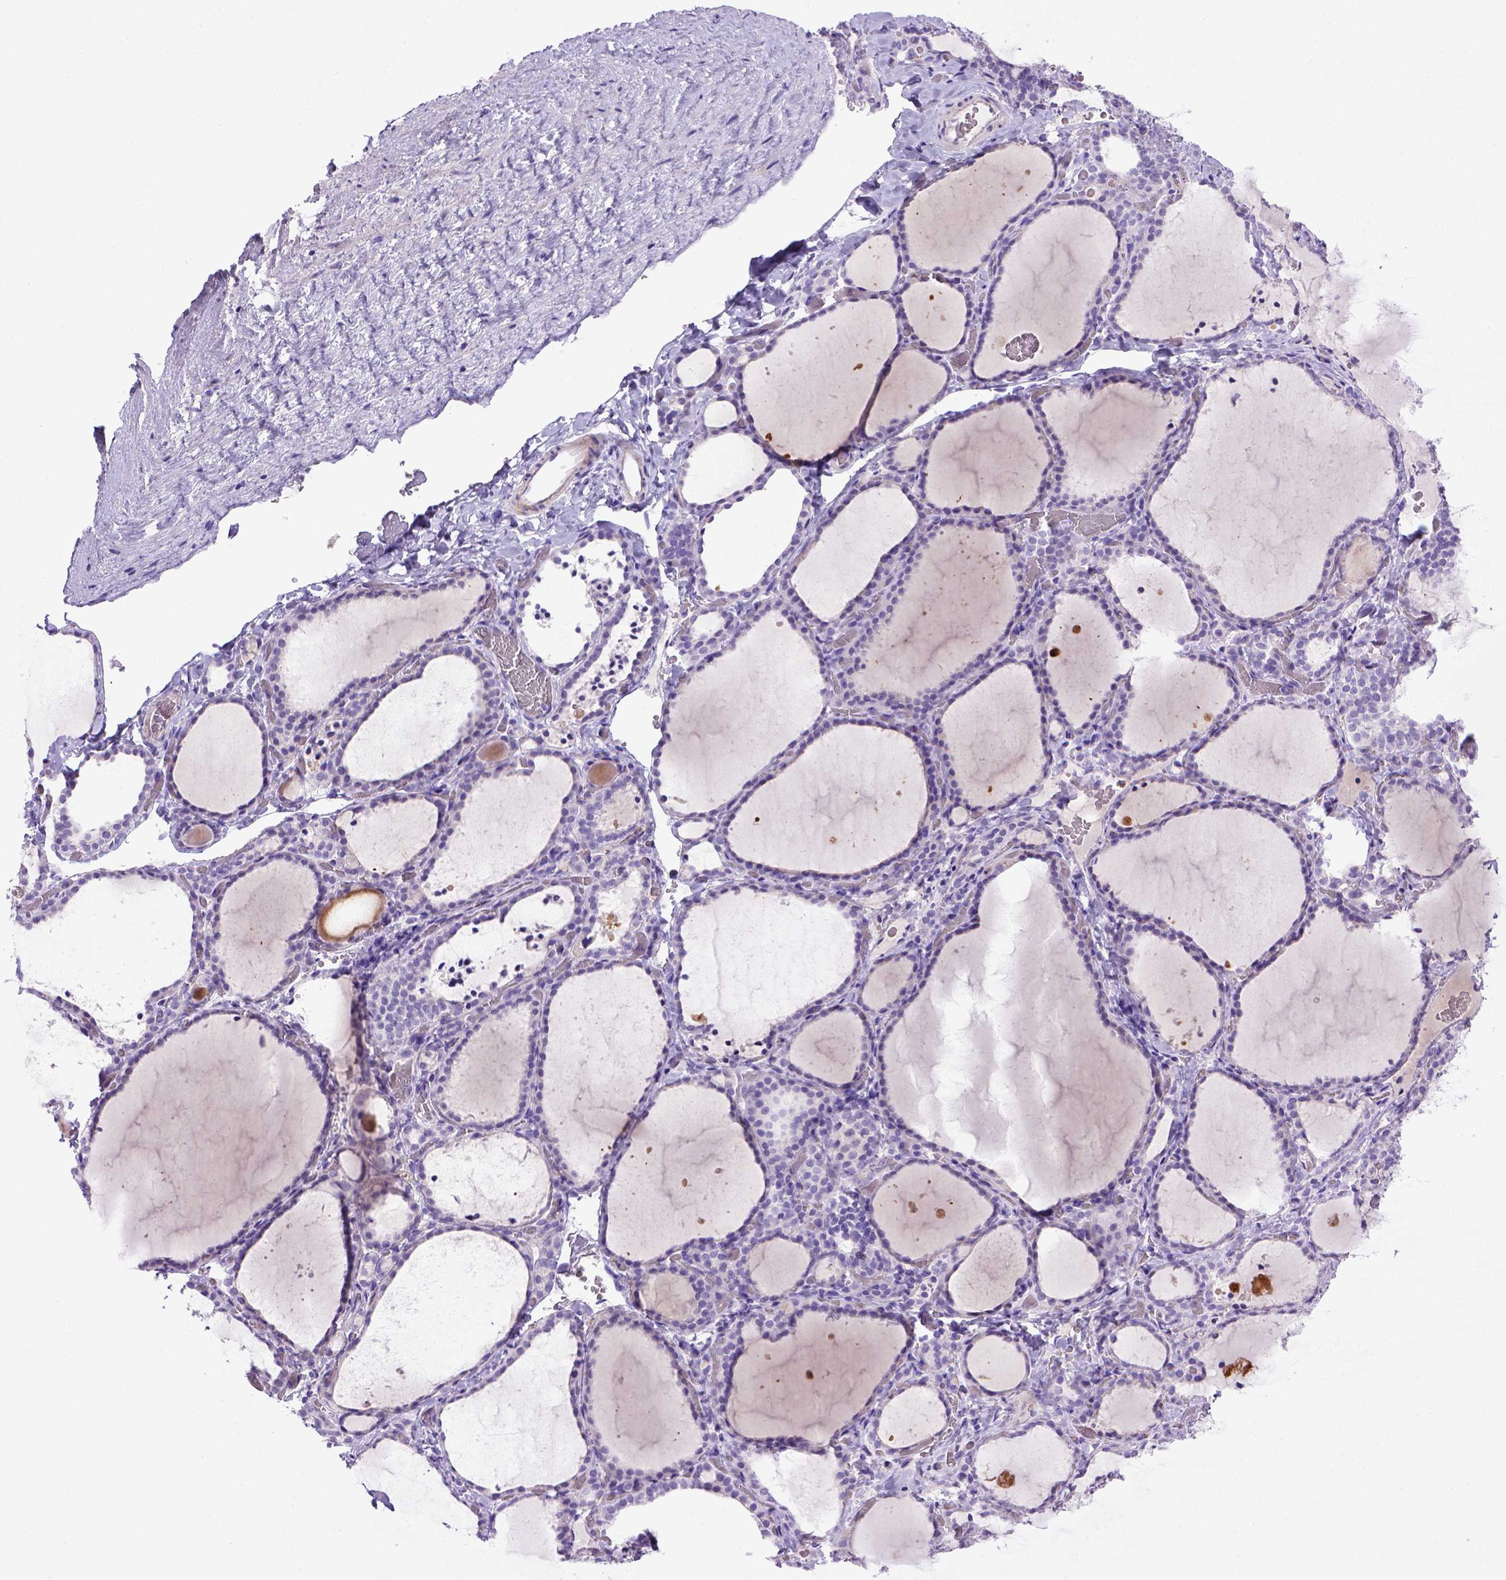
{"staining": {"intensity": "negative", "quantity": "none", "location": "none"}, "tissue": "thyroid gland", "cell_type": "Glandular cells", "image_type": "normal", "snomed": [{"axis": "morphology", "description": "Normal tissue, NOS"}, {"axis": "topography", "description": "Thyroid gland"}], "caption": "A histopathology image of human thyroid gland is negative for staining in glandular cells. Nuclei are stained in blue.", "gene": "BAAT", "patient": {"sex": "female", "age": 22}}